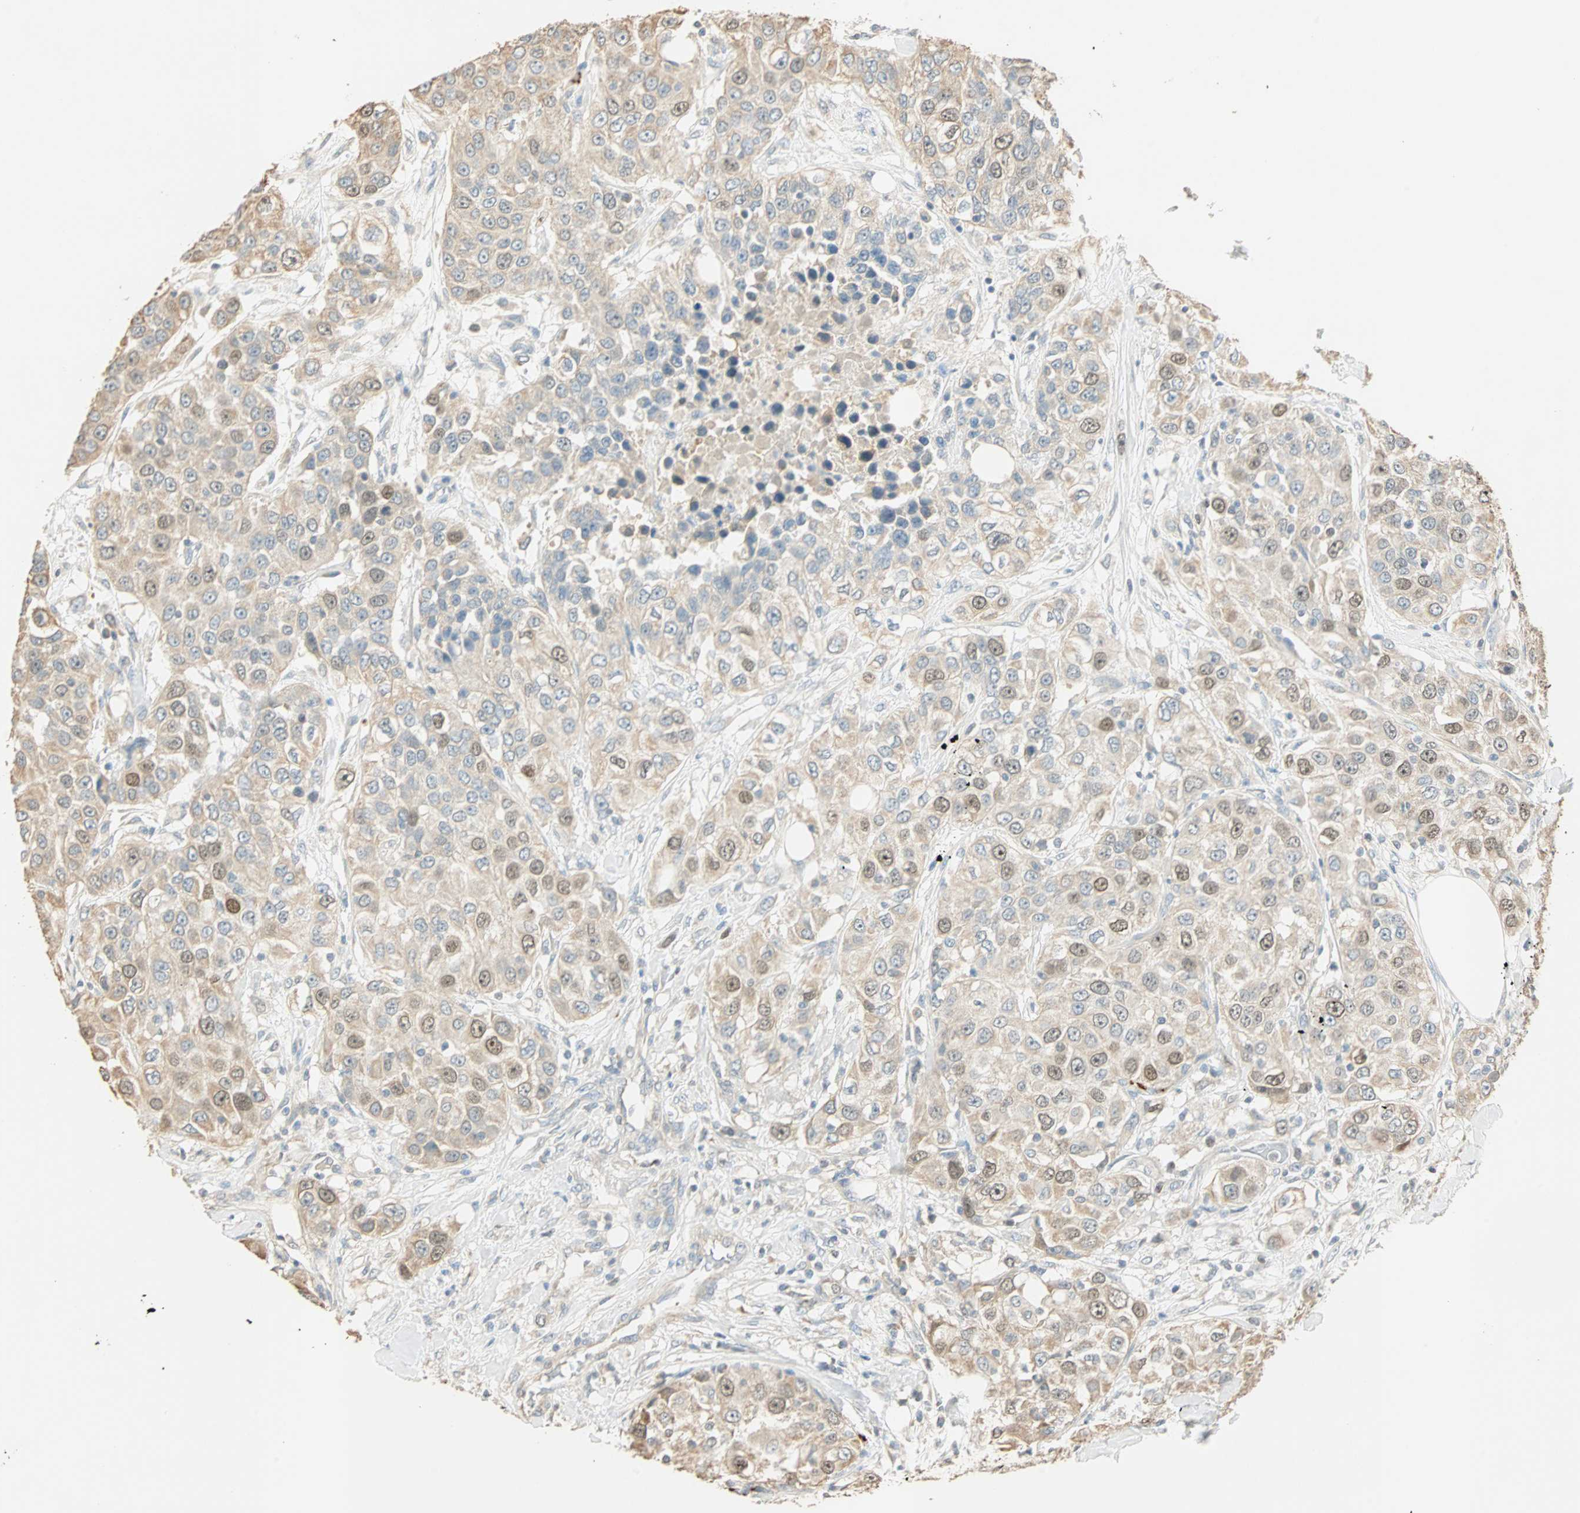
{"staining": {"intensity": "weak", "quantity": "25%-75%", "location": "cytoplasmic/membranous,nuclear"}, "tissue": "urothelial cancer", "cell_type": "Tumor cells", "image_type": "cancer", "snomed": [{"axis": "morphology", "description": "Urothelial carcinoma, High grade"}, {"axis": "topography", "description": "Urinary bladder"}], "caption": "Urothelial cancer tissue exhibits weak cytoplasmic/membranous and nuclear expression in about 25%-75% of tumor cells", "gene": "RAD18", "patient": {"sex": "female", "age": 80}}